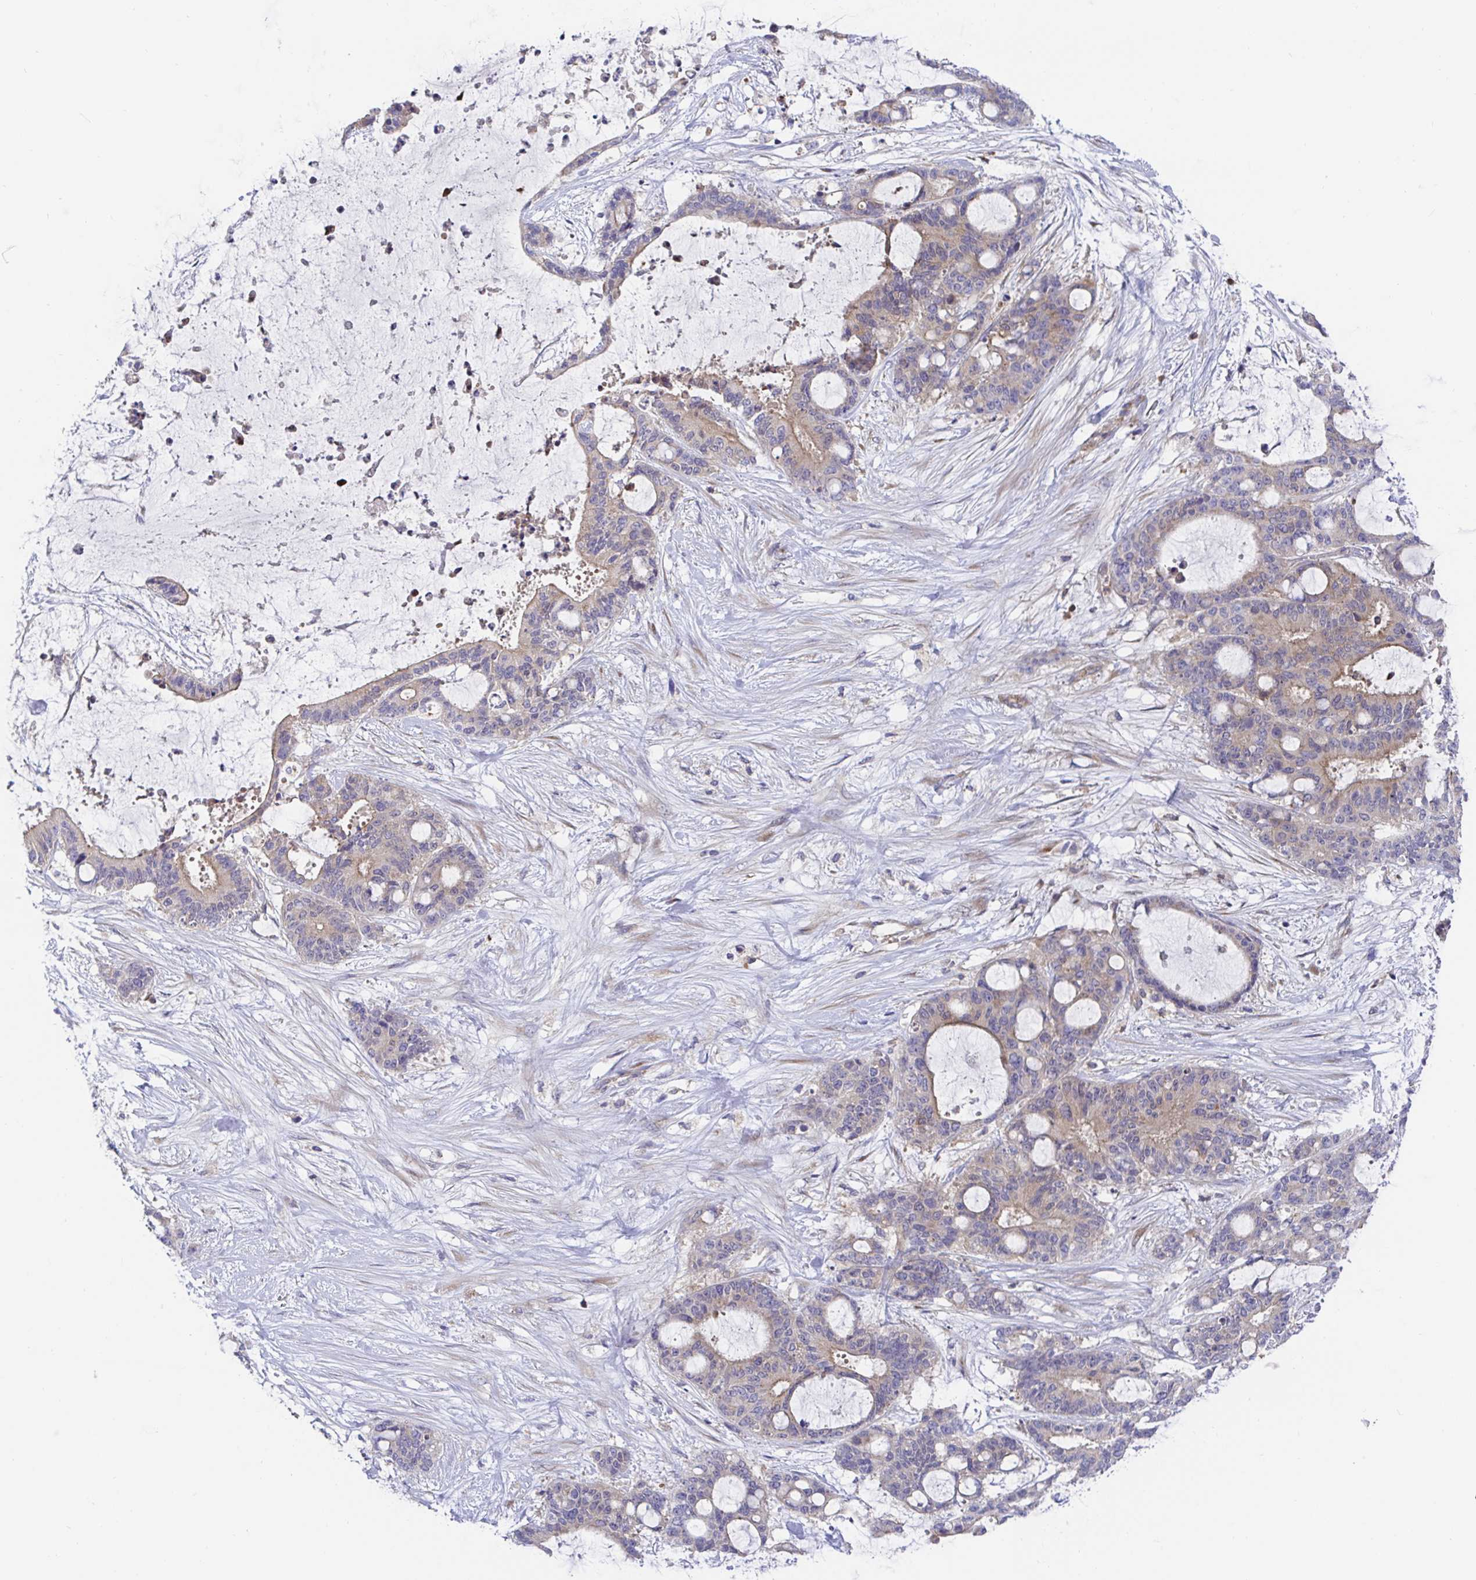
{"staining": {"intensity": "weak", "quantity": "25%-75%", "location": "cytoplasmic/membranous"}, "tissue": "liver cancer", "cell_type": "Tumor cells", "image_type": "cancer", "snomed": [{"axis": "morphology", "description": "Normal tissue, NOS"}, {"axis": "morphology", "description": "Cholangiocarcinoma"}, {"axis": "topography", "description": "Liver"}, {"axis": "topography", "description": "Peripheral nerve tissue"}], "caption": "Tumor cells exhibit low levels of weak cytoplasmic/membranous positivity in approximately 25%-75% of cells in liver cancer. (Brightfield microscopy of DAB IHC at high magnification).", "gene": "GOLGA1", "patient": {"sex": "female", "age": 73}}